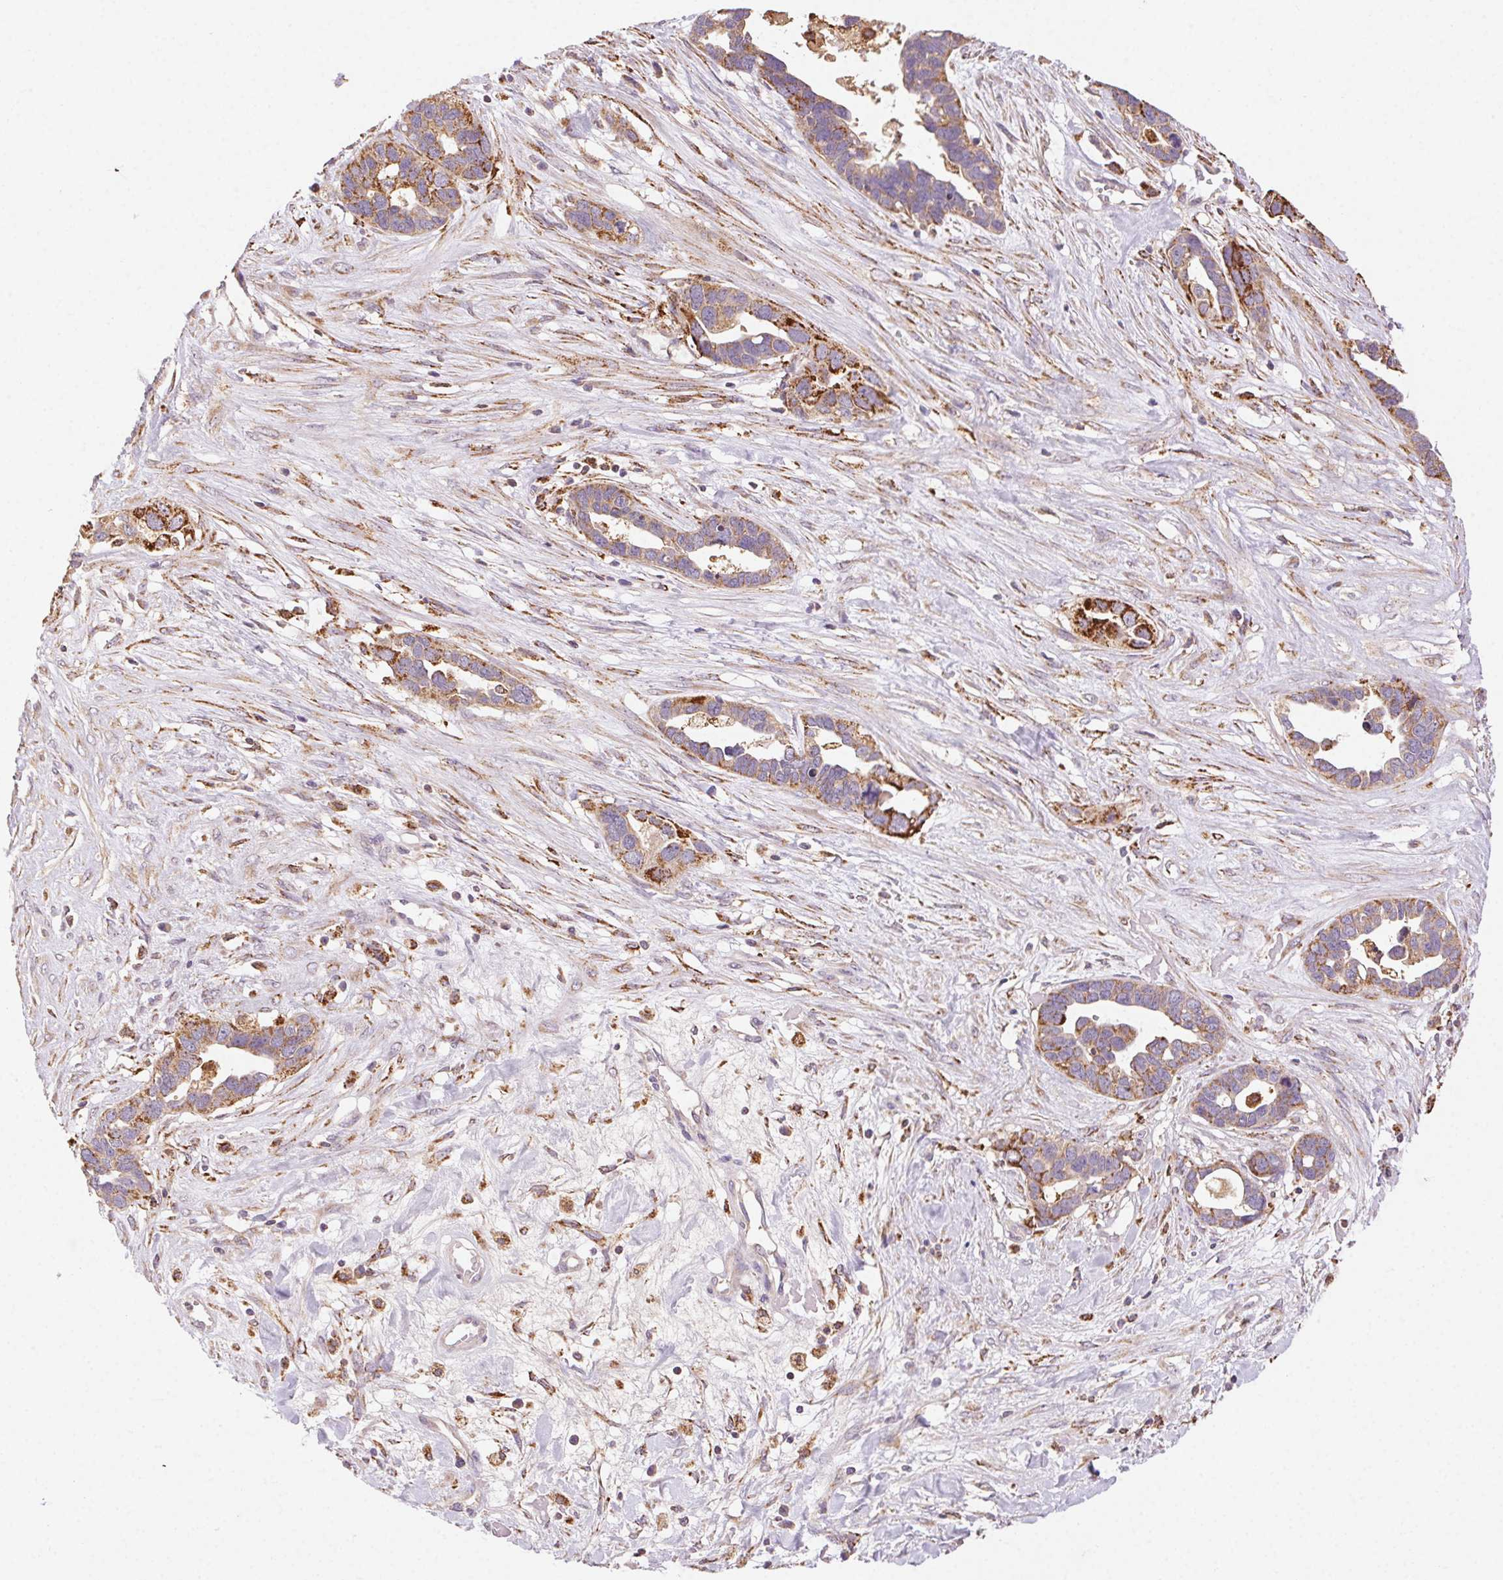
{"staining": {"intensity": "moderate", "quantity": "25%-75%", "location": "cytoplasmic/membranous"}, "tissue": "ovarian cancer", "cell_type": "Tumor cells", "image_type": "cancer", "snomed": [{"axis": "morphology", "description": "Cystadenocarcinoma, serous, NOS"}, {"axis": "topography", "description": "Ovary"}], "caption": "A brown stain shows moderate cytoplasmic/membranous staining of a protein in ovarian serous cystadenocarcinoma tumor cells.", "gene": "FNBP1L", "patient": {"sex": "female", "age": 54}}